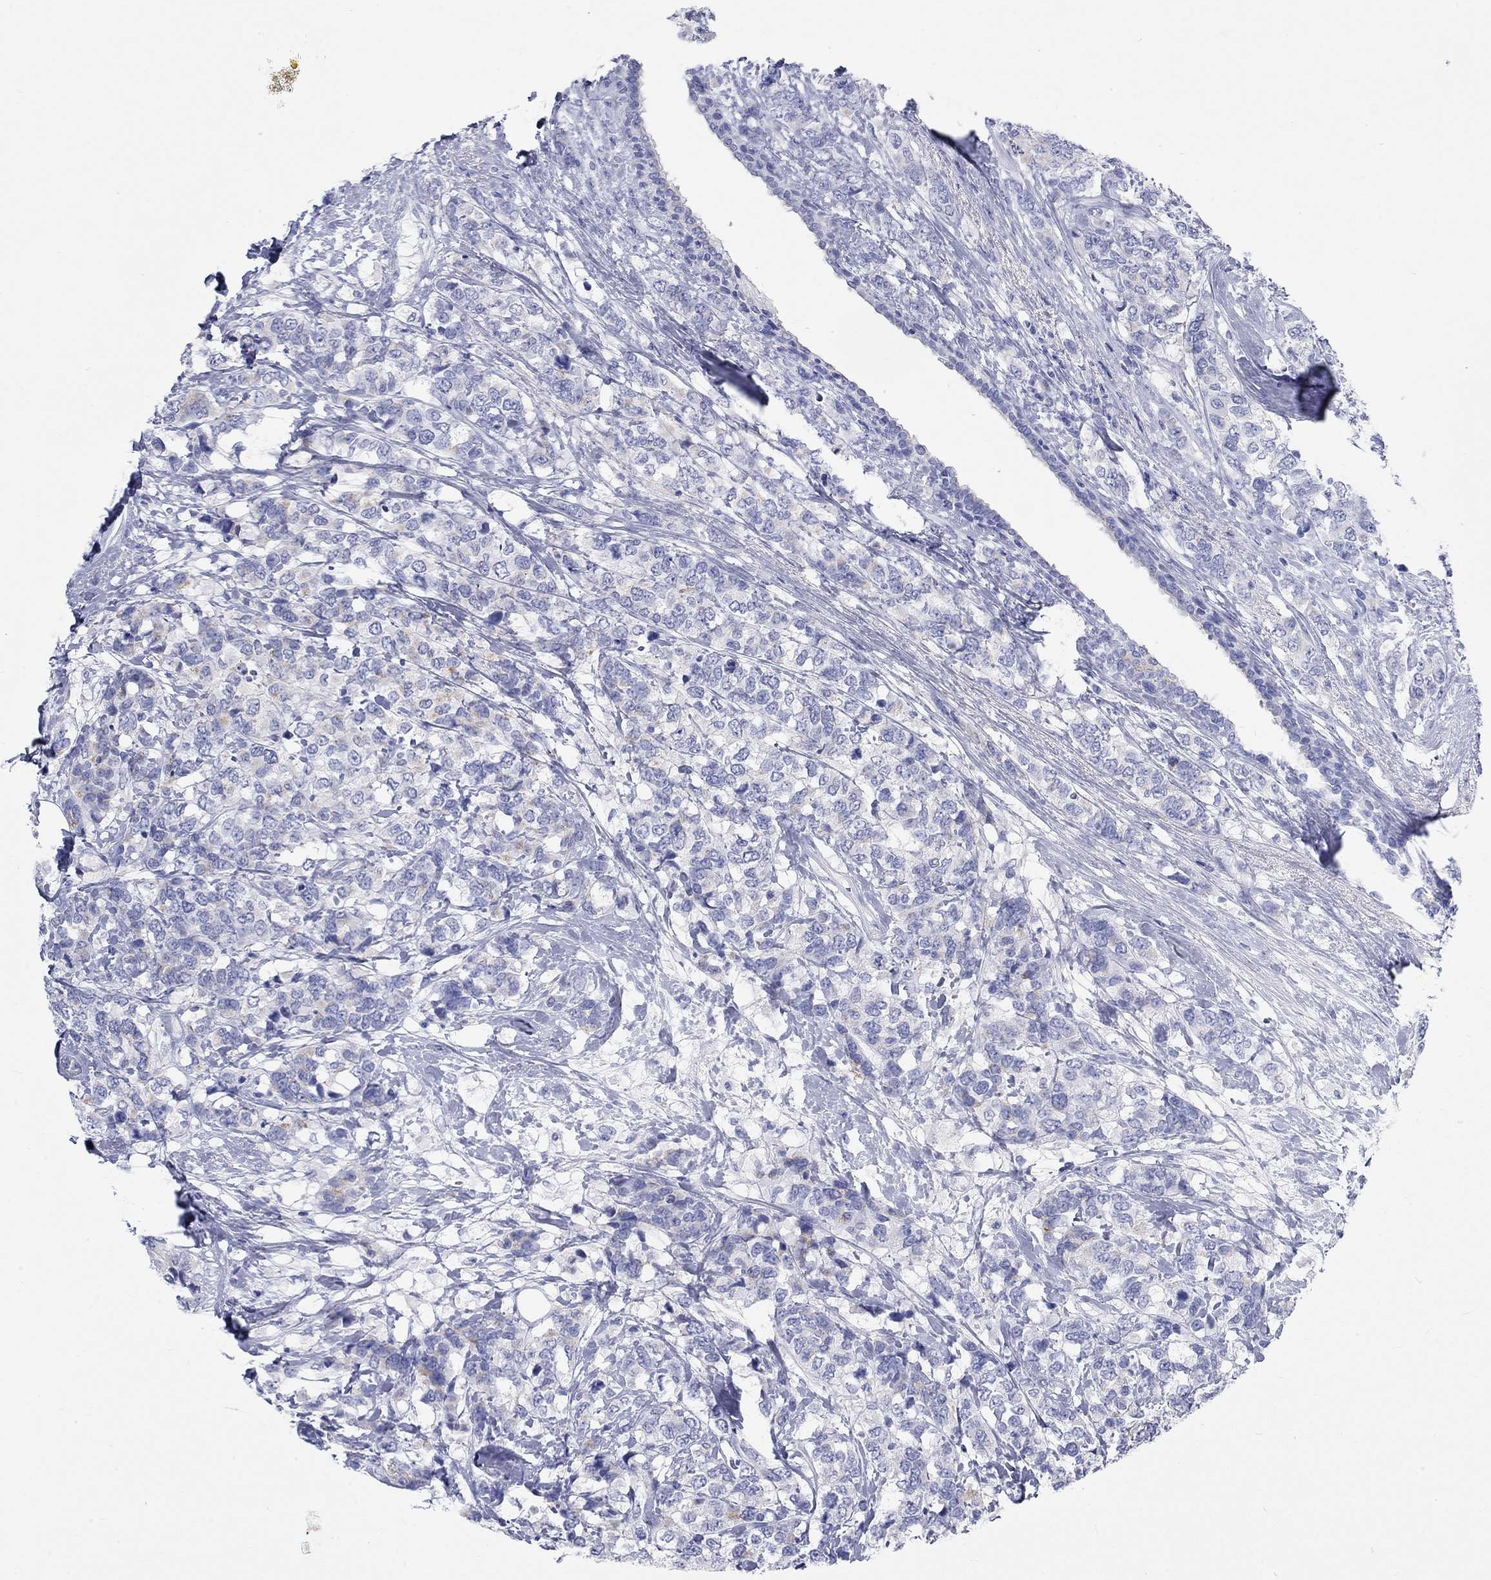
{"staining": {"intensity": "weak", "quantity": "<25%", "location": "cytoplasmic/membranous"}, "tissue": "breast cancer", "cell_type": "Tumor cells", "image_type": "cancer", "snomed": [{"axis": "morphology", "description": "Lobular carcinoma"}, {"axis": "topography", "description": "Breast"}], "caption": "High magnification brightfield microscopy of breast cancer stained with DAB (brown) and counterstained with hematoxylin (blue): tumor cells show no significant positivity. (DAB immunohistochemistry (IHC), high magnification).", "gene": "SPATA9", "patient": {"sex": "female", "age": 59}}